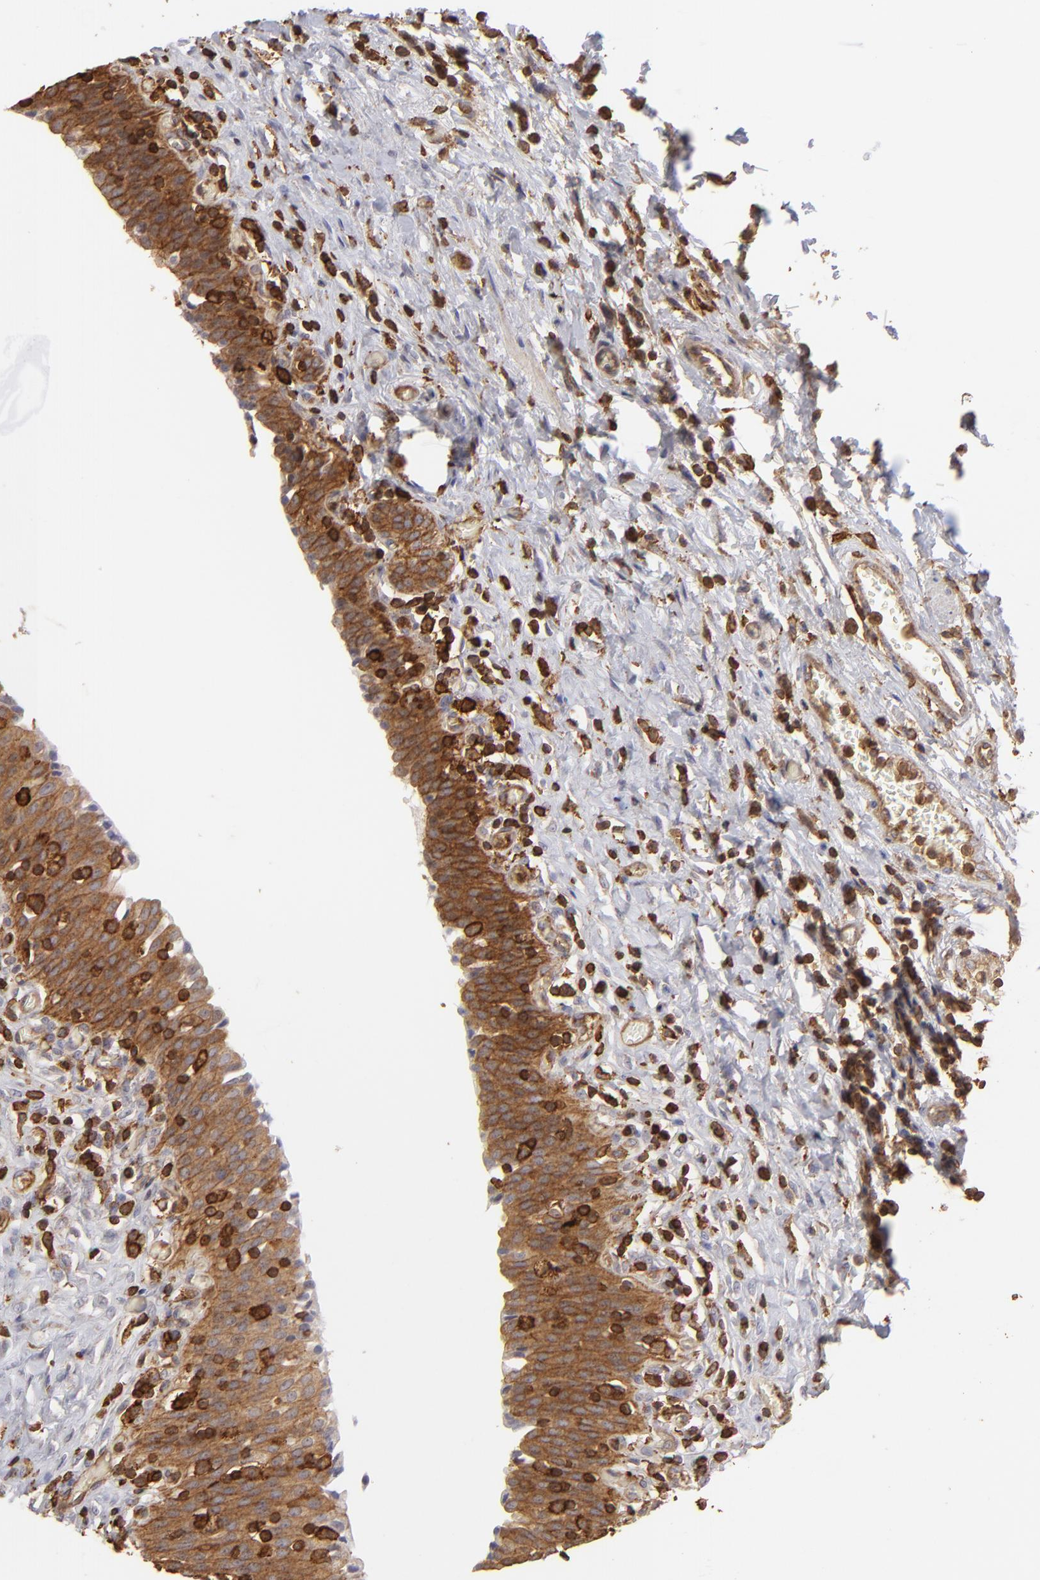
{"staining": {"intensity": "moderate", "quantity": ">75%", "location": "cytoplasmic/membranous"}, "tissue": "urinary bladder", "cell_type": "Urothelial cells", "image_type": "normal", "snomed": [{"axis": "morphology", "description": "Normal tissue, NOS"}, {"axis": "topography", "description": "Urinary bladder"}], "caption": "Moderate cytoplasmic/membranous expression is present in approximately >75% of urothelial cells in normal urinary bladder. (IHC, brightfield microscopy, high magnification).", "gene": "ACTB", "patient": {"sex": "male", "age": 51}}